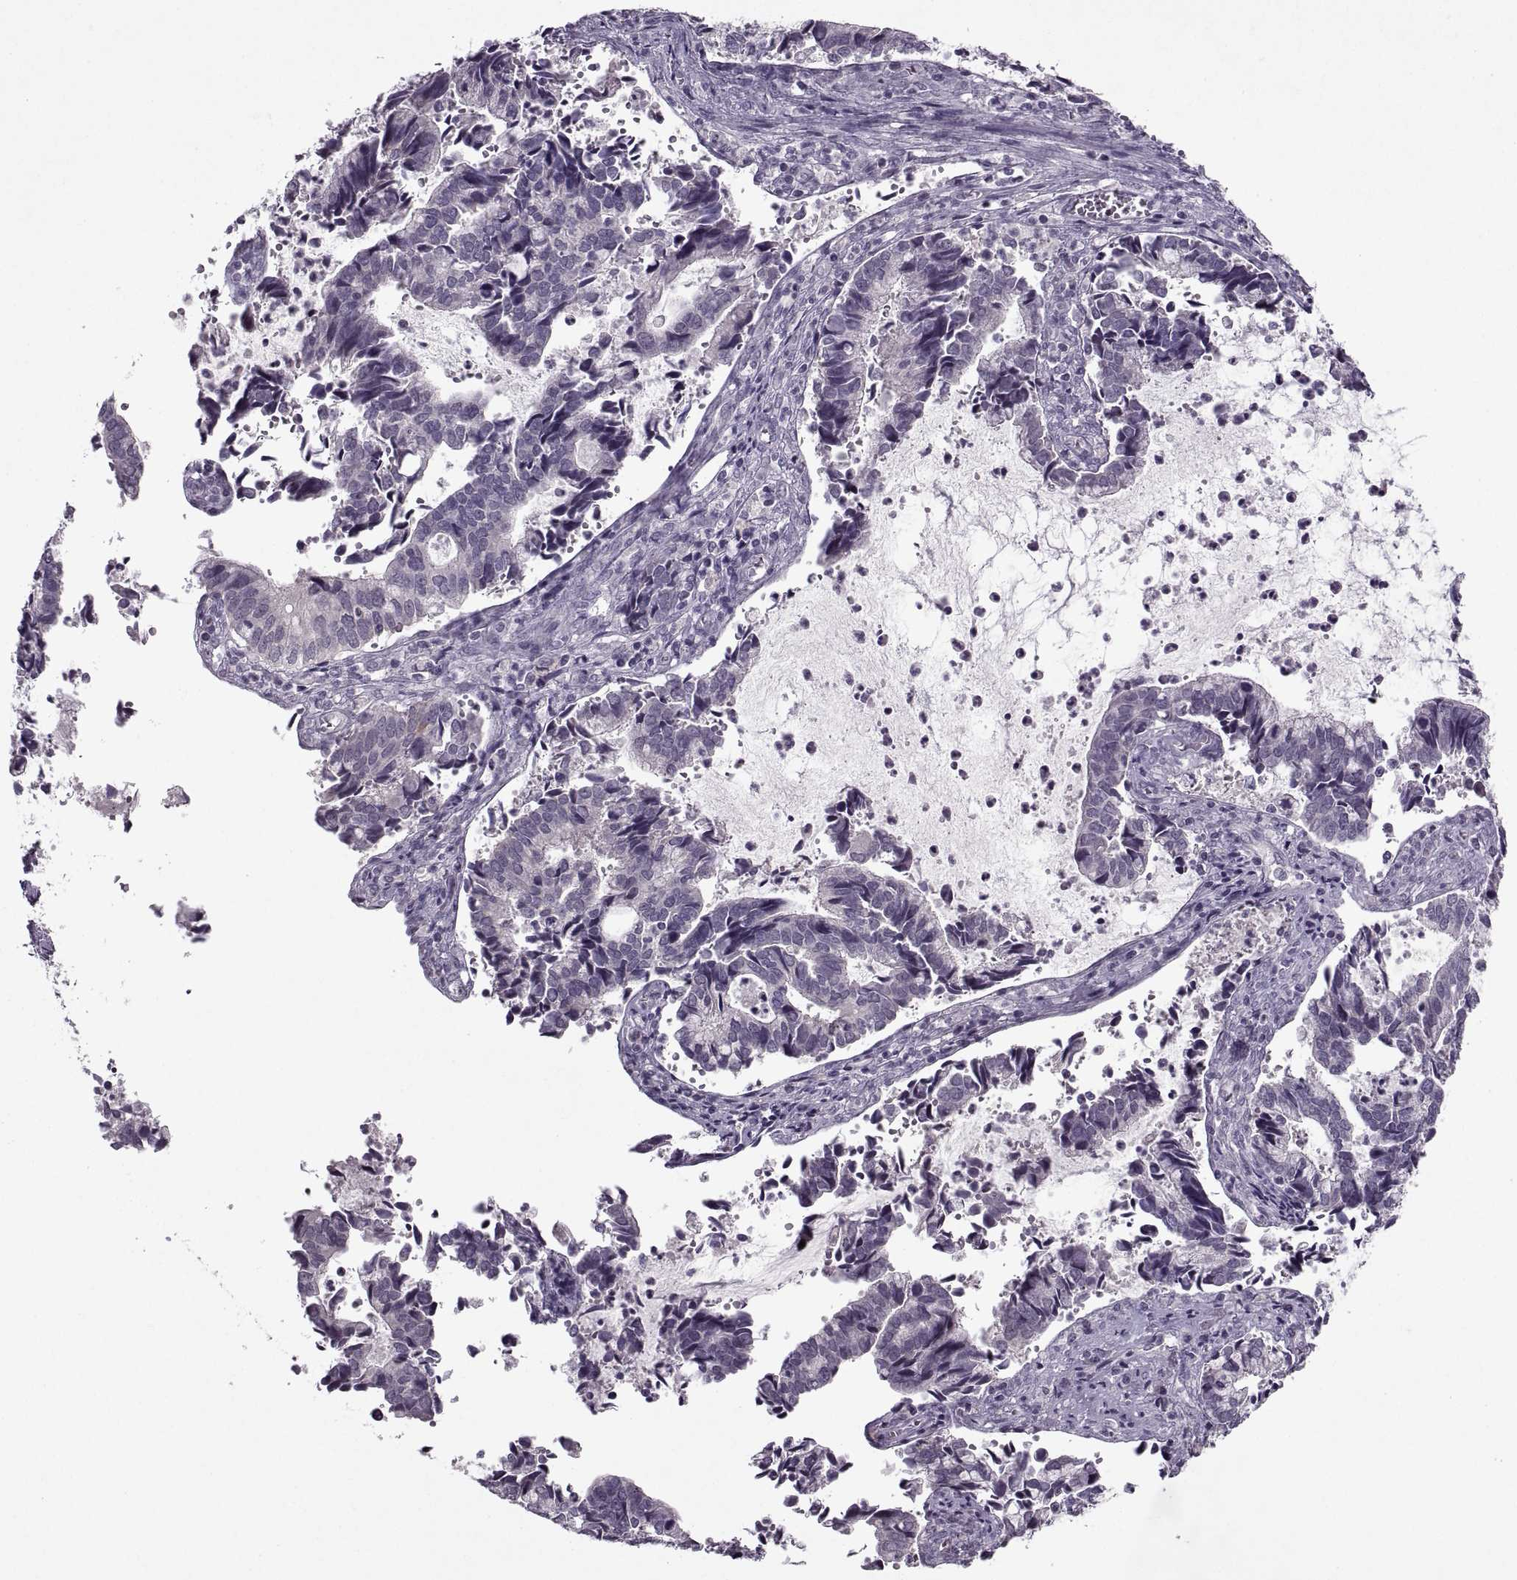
{"staining": {"intensity": "negative", "quantity": "none", "location": "none"}, "tissue": "cervical cancer", "cell_type": "Tumor cells", "image_type": "cancer", "snomed": [{"axis": "morphology", "description": "Adenocarcinoma, NOS"}, {"axis": "topography", "description": "Cervix"}], "caption": "Immunohistochemistry image of neoplastic tissue: human cervical cancer stained with DAB exhibits no significant protein expression in tumor cells.", "gene": "MGAT4D", "patient": {"sex": "female", "age": 42}}